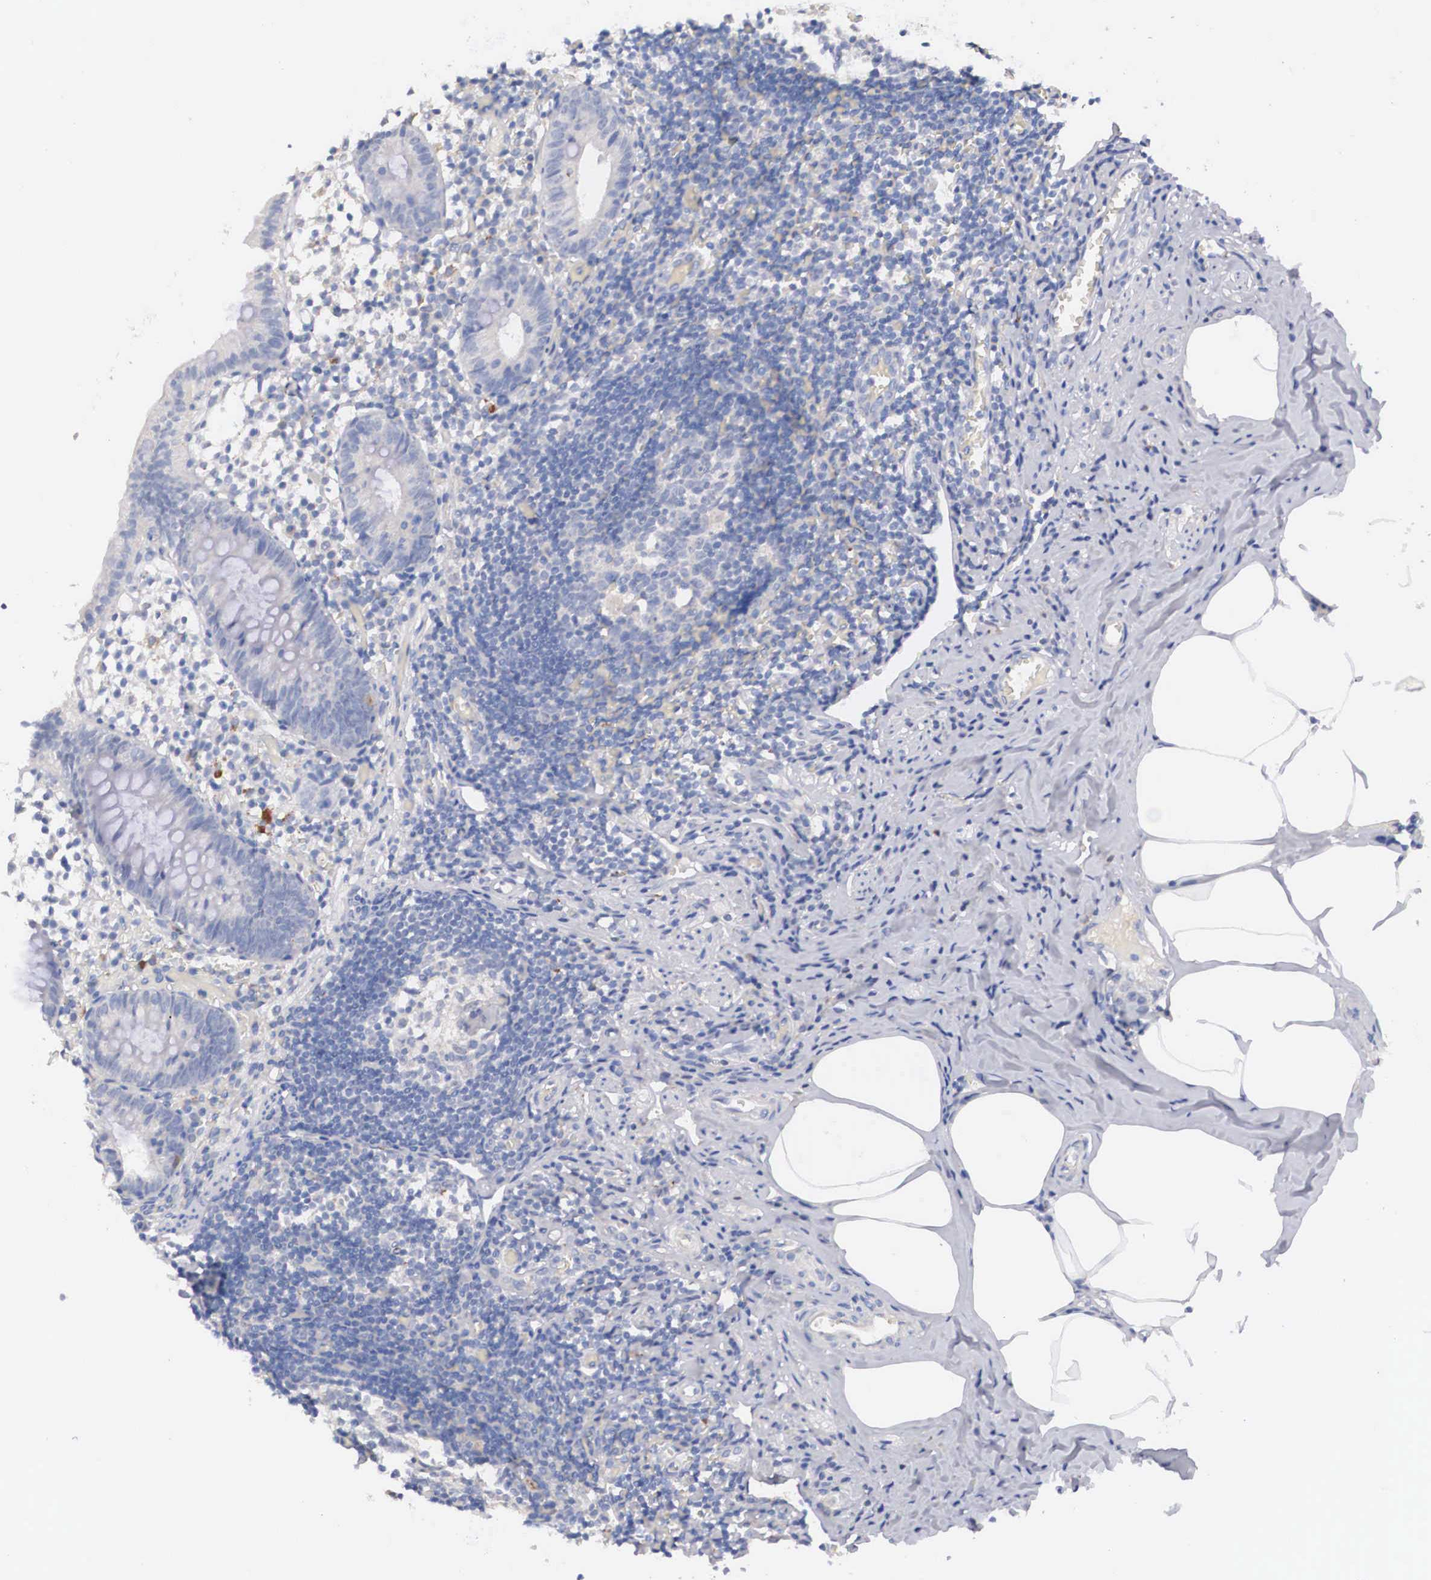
{"staining": {"intensity": "negative", "quantity": "none", "location": "none"}, "tissue": "appendix", "cell_type": "Glandular cells", "image_type": "normal", "snomed": [{"axis": "morphology", "description": "Normal tissue, NOS"}, {"axis": "topography", "description": "Appendix"}], "caption": "A high-resolution micrograph shows immunohistochemistry staining of unremarkable appendix, which shows no significant staining in glandular cells.", "gene": "ABHD4", "patient": {"sex": "male", "age": 25}}